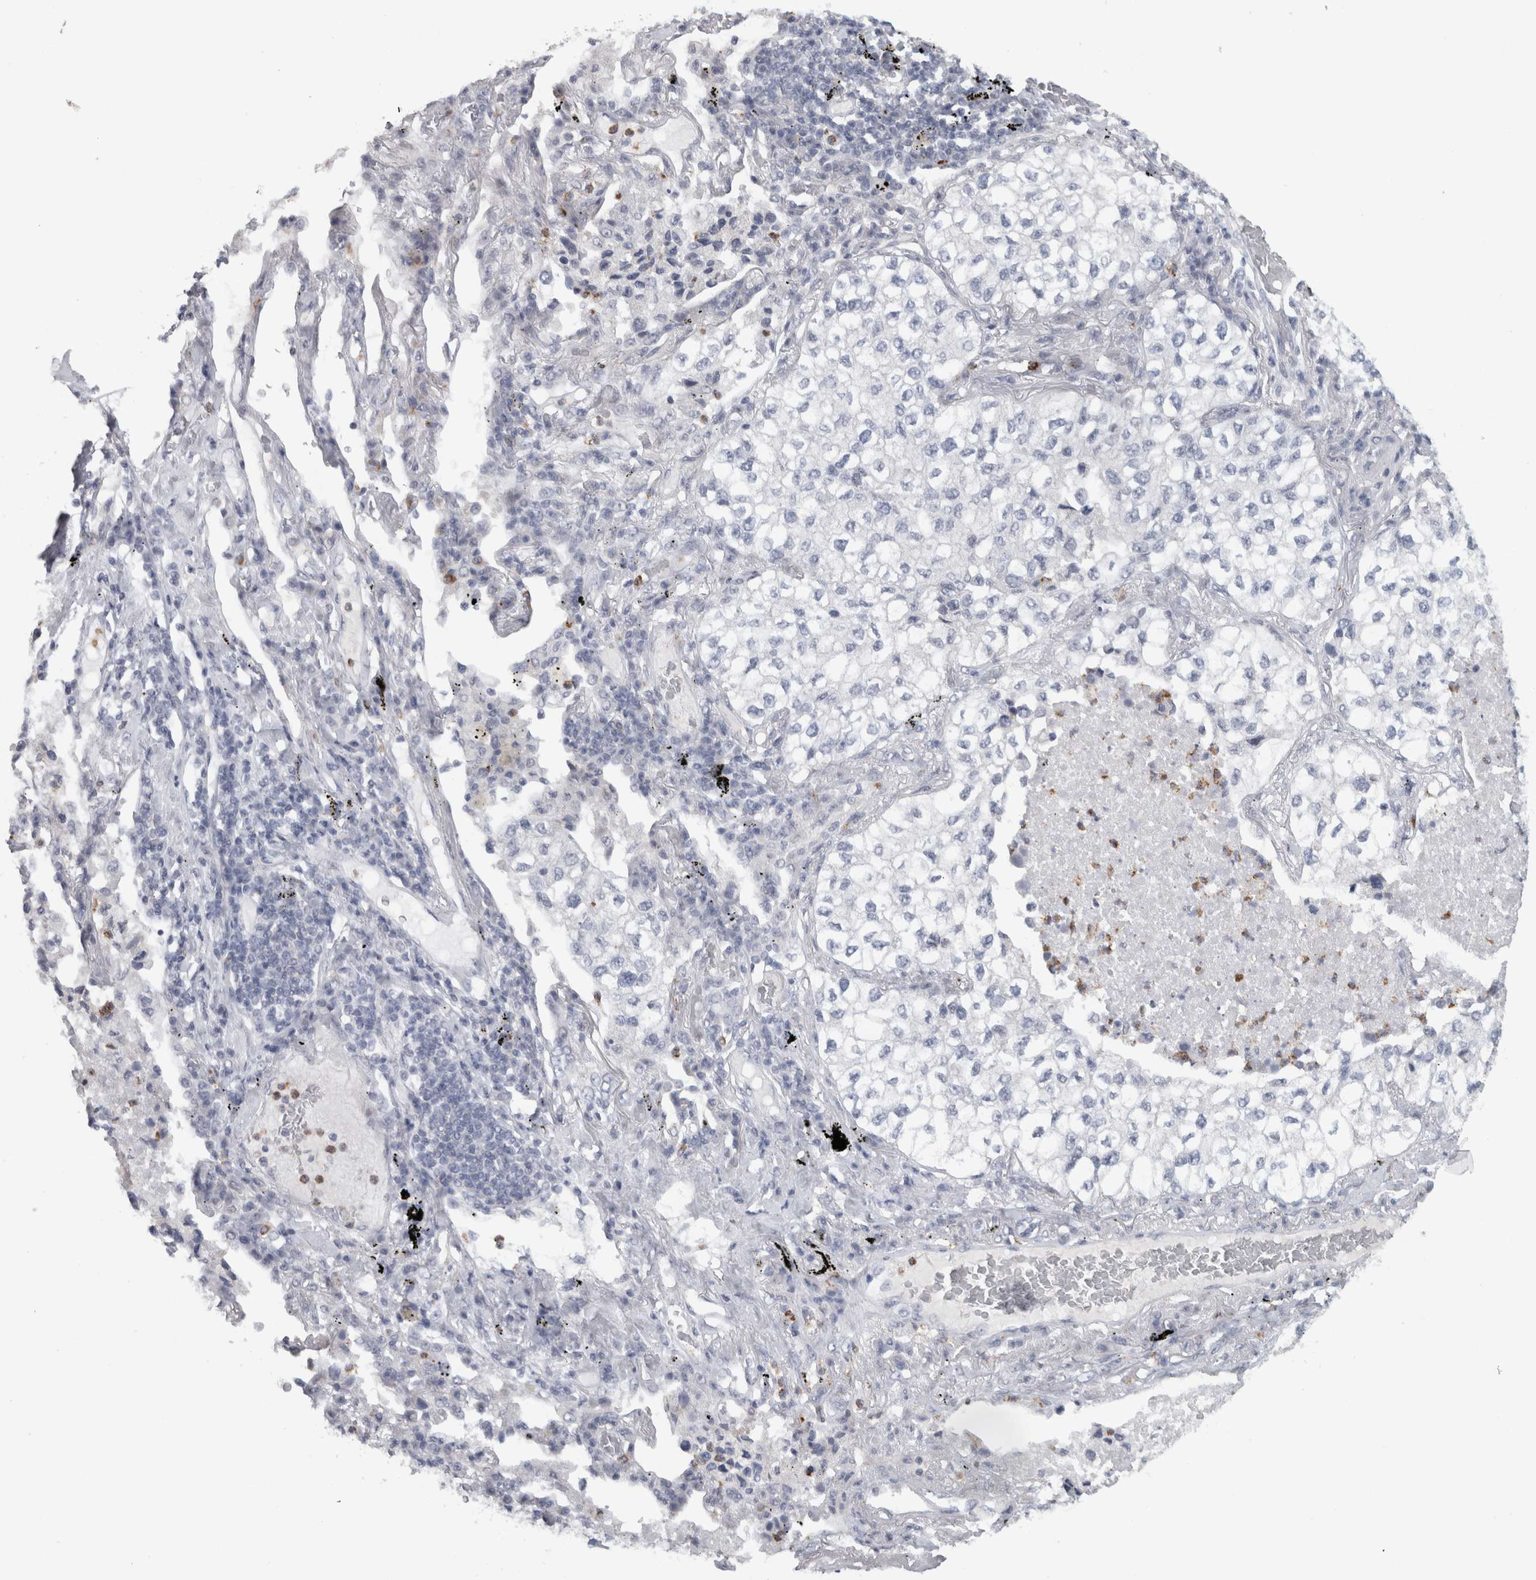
{"staining": {"intensity": "negative", "quantity": "none", "location": "none"}, "tissue": "lung cancer", "cell_type": "Tumor cells", "image_type": "cancer", "snomed": [{"axis": "morphology", "description": "Adenocarcinoma, NOS"}, {"axis": "topography", "description": "Lung"}], "caption": "There is no significant expression in tumor cells of lung cancer.", "gene": "PTPRN2", "patient": {"sex": "male", "age": 63}}